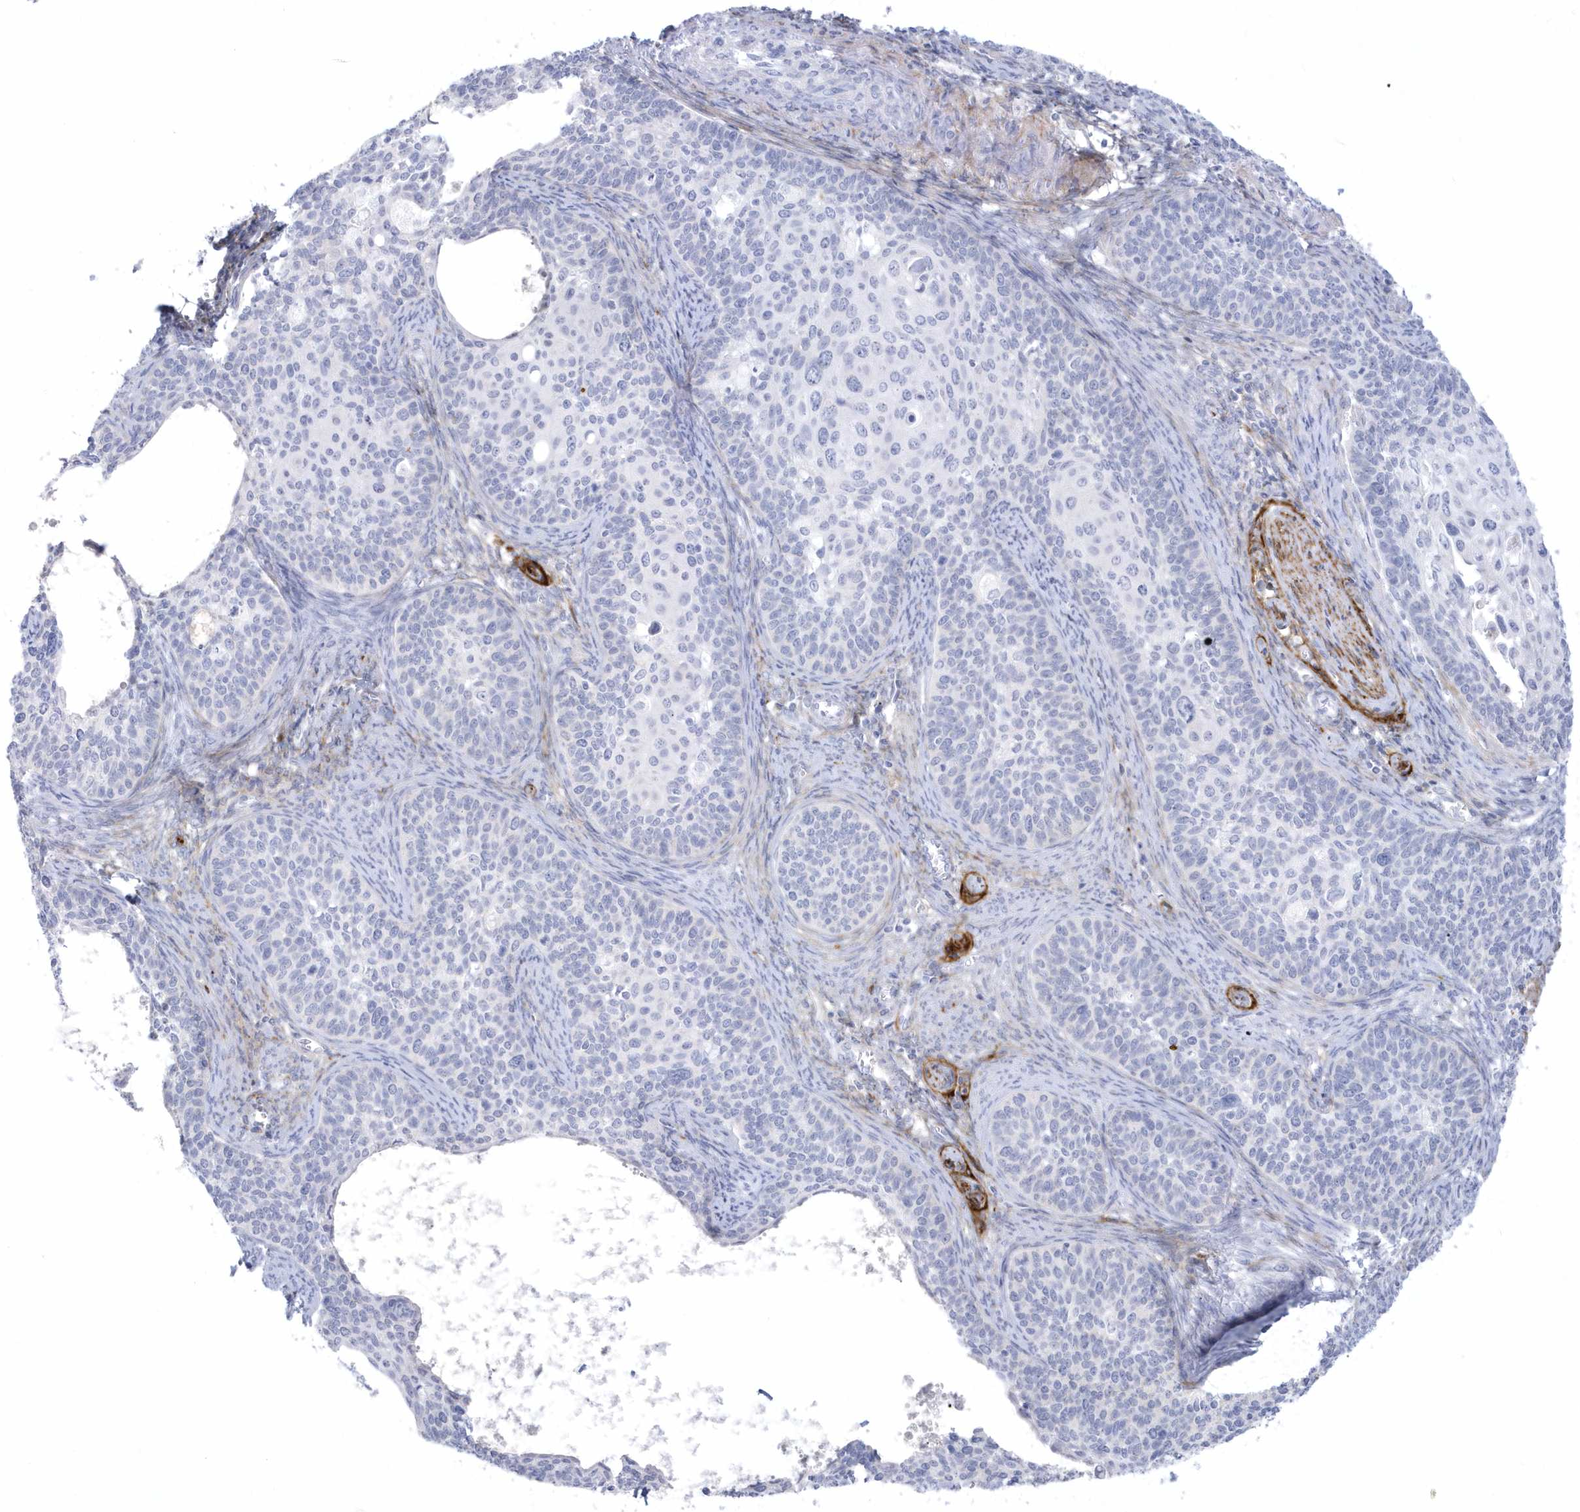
{"staining": {"intensity": "negative", "quantity": "none", "location": "none"}, "tissue": "cervical cancer", "cell_type": "Tumor cells", "image_type": "cancer", "snomed": [{"axis": "morphology", "description": "Squamous cell carcinoma, NOS"}, {"axis": "topography", "description": "Cervix"}], "caption": "An immunohistochemistry micrograph of cervical squamous cell carcinoma is shown. There is no staining in tumor cells of cervical squamous cell carcinoma.", "gene": "WDR27", "patient": {"sex": "female", "age": 33}}